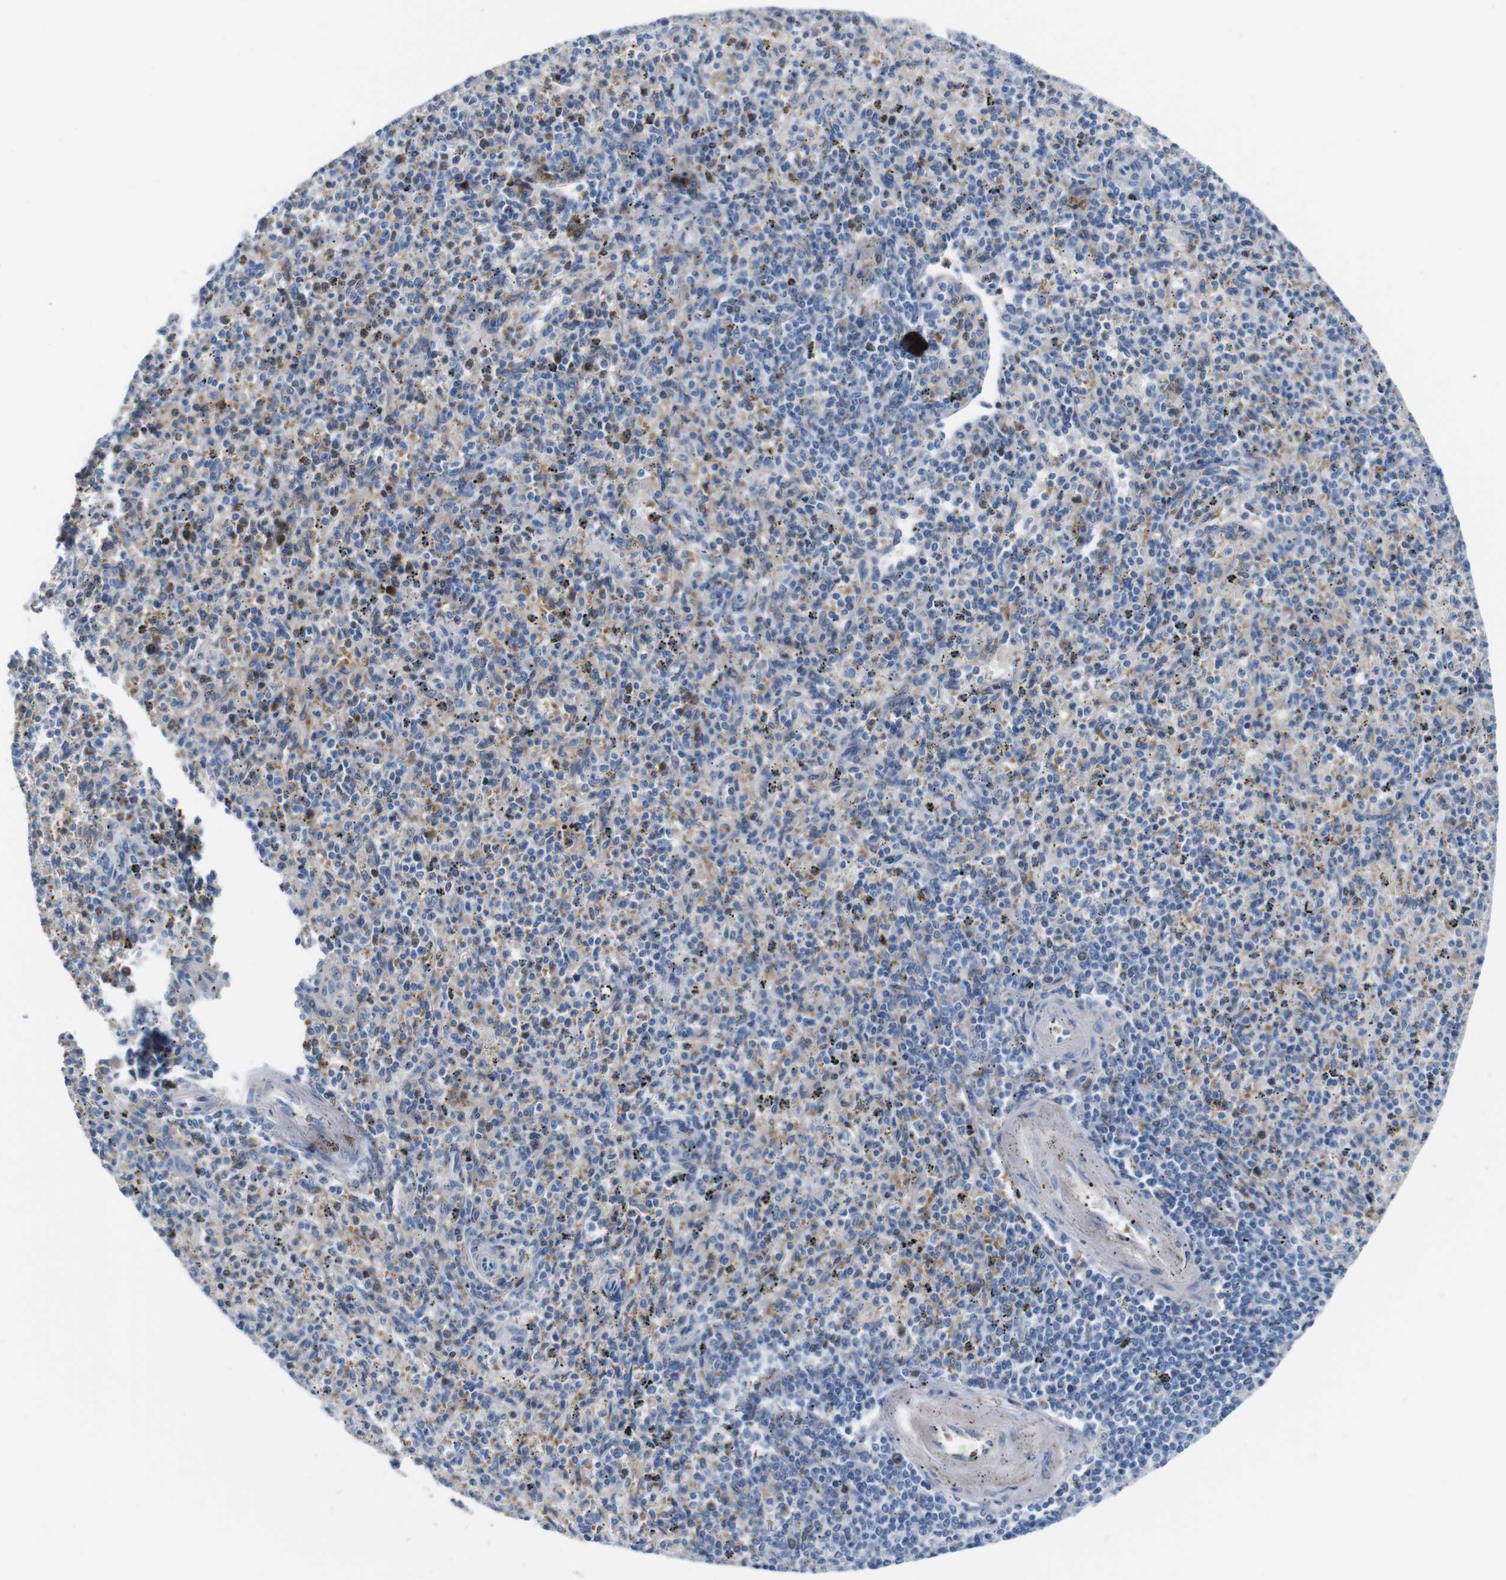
{"staining": {"intensity": "weak", "quantity": "25%-75%", "location": "cytoplasmic/membranous"}, "tissue": "spleen", "cell_type": "Cells in red pulp", "image_type": "normal", "snomed": [{"axis": "morphology", "description": "Normal tissue, NOS"}, {"axis": "topography", "description": "Spleen"}], "caption": "DAB immunohistochemical staining of unremarkable spleen displays weak cytoplasmic/membranous protein positivity in about 25%-75% of cells in red pulp. (Brightfield microscopy of DAB IHC at high magnification).", "gene": "IGSF8", "patient": {"sex": "male", "age": 72}}